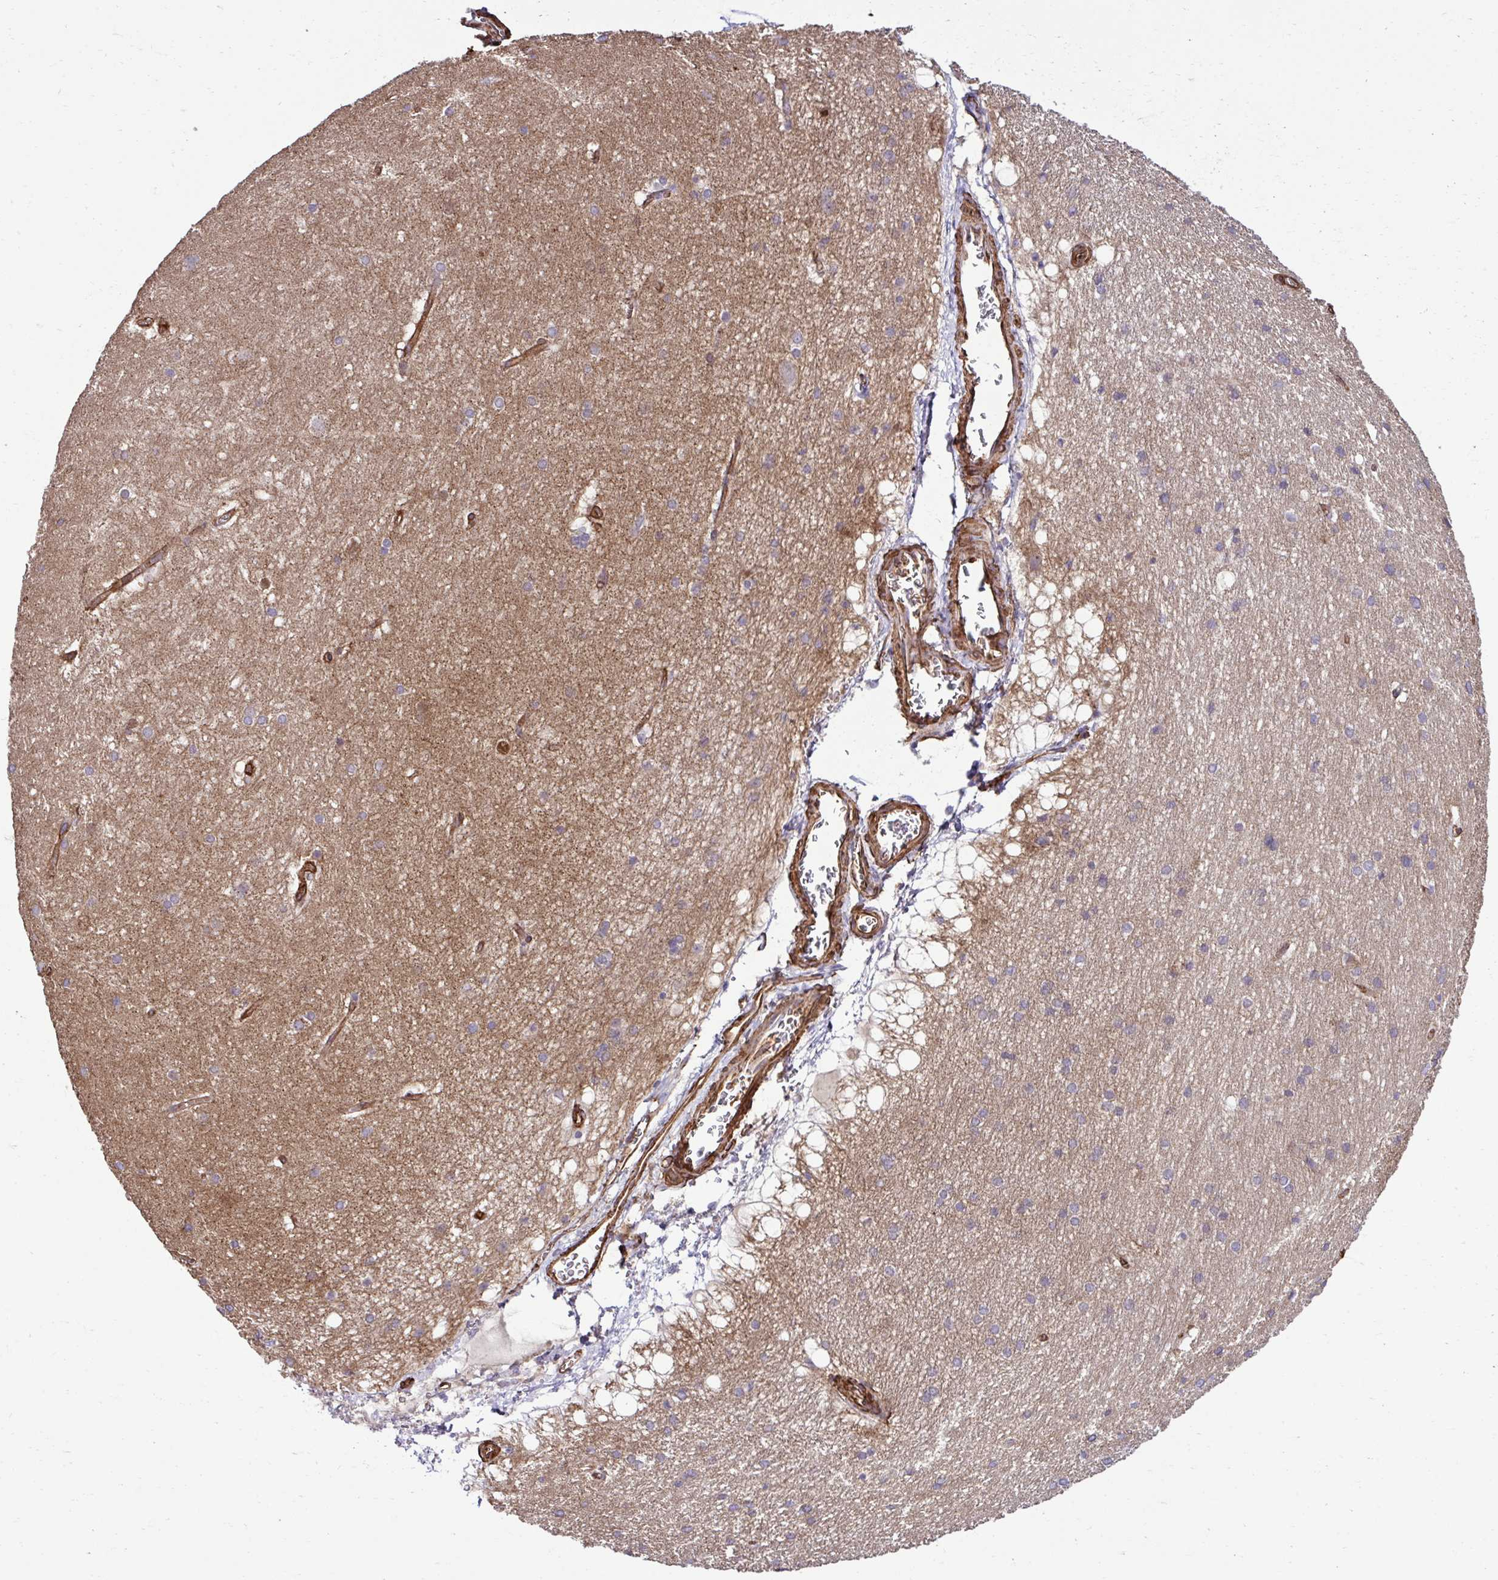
{"staining": {"intensity": "weak", "quantity": "<25%", "location": "cytoplasmic/membranous"}, "tissue": "hippocampus", "cell_type": "Glial cells", "image_type": "normal", "snomed": [{"axis": "morphology", "description": "Normal tissue, NOS"}, {"axis": "topography", "description": "Cerebral cortex"}, {"axis": "topography", "description": "Hippocampus"}], "caption": "IHC micrograph of normal human hippocampus stained for a protein (brown), which displays no expression in glial cells. (Brightfield microscopy of DAB (3,3'-diaminobenzidine) immunohistochemistry at high magnification).", "gene": "TRIM52", "patient": {"sex": "female", "age": 19}}